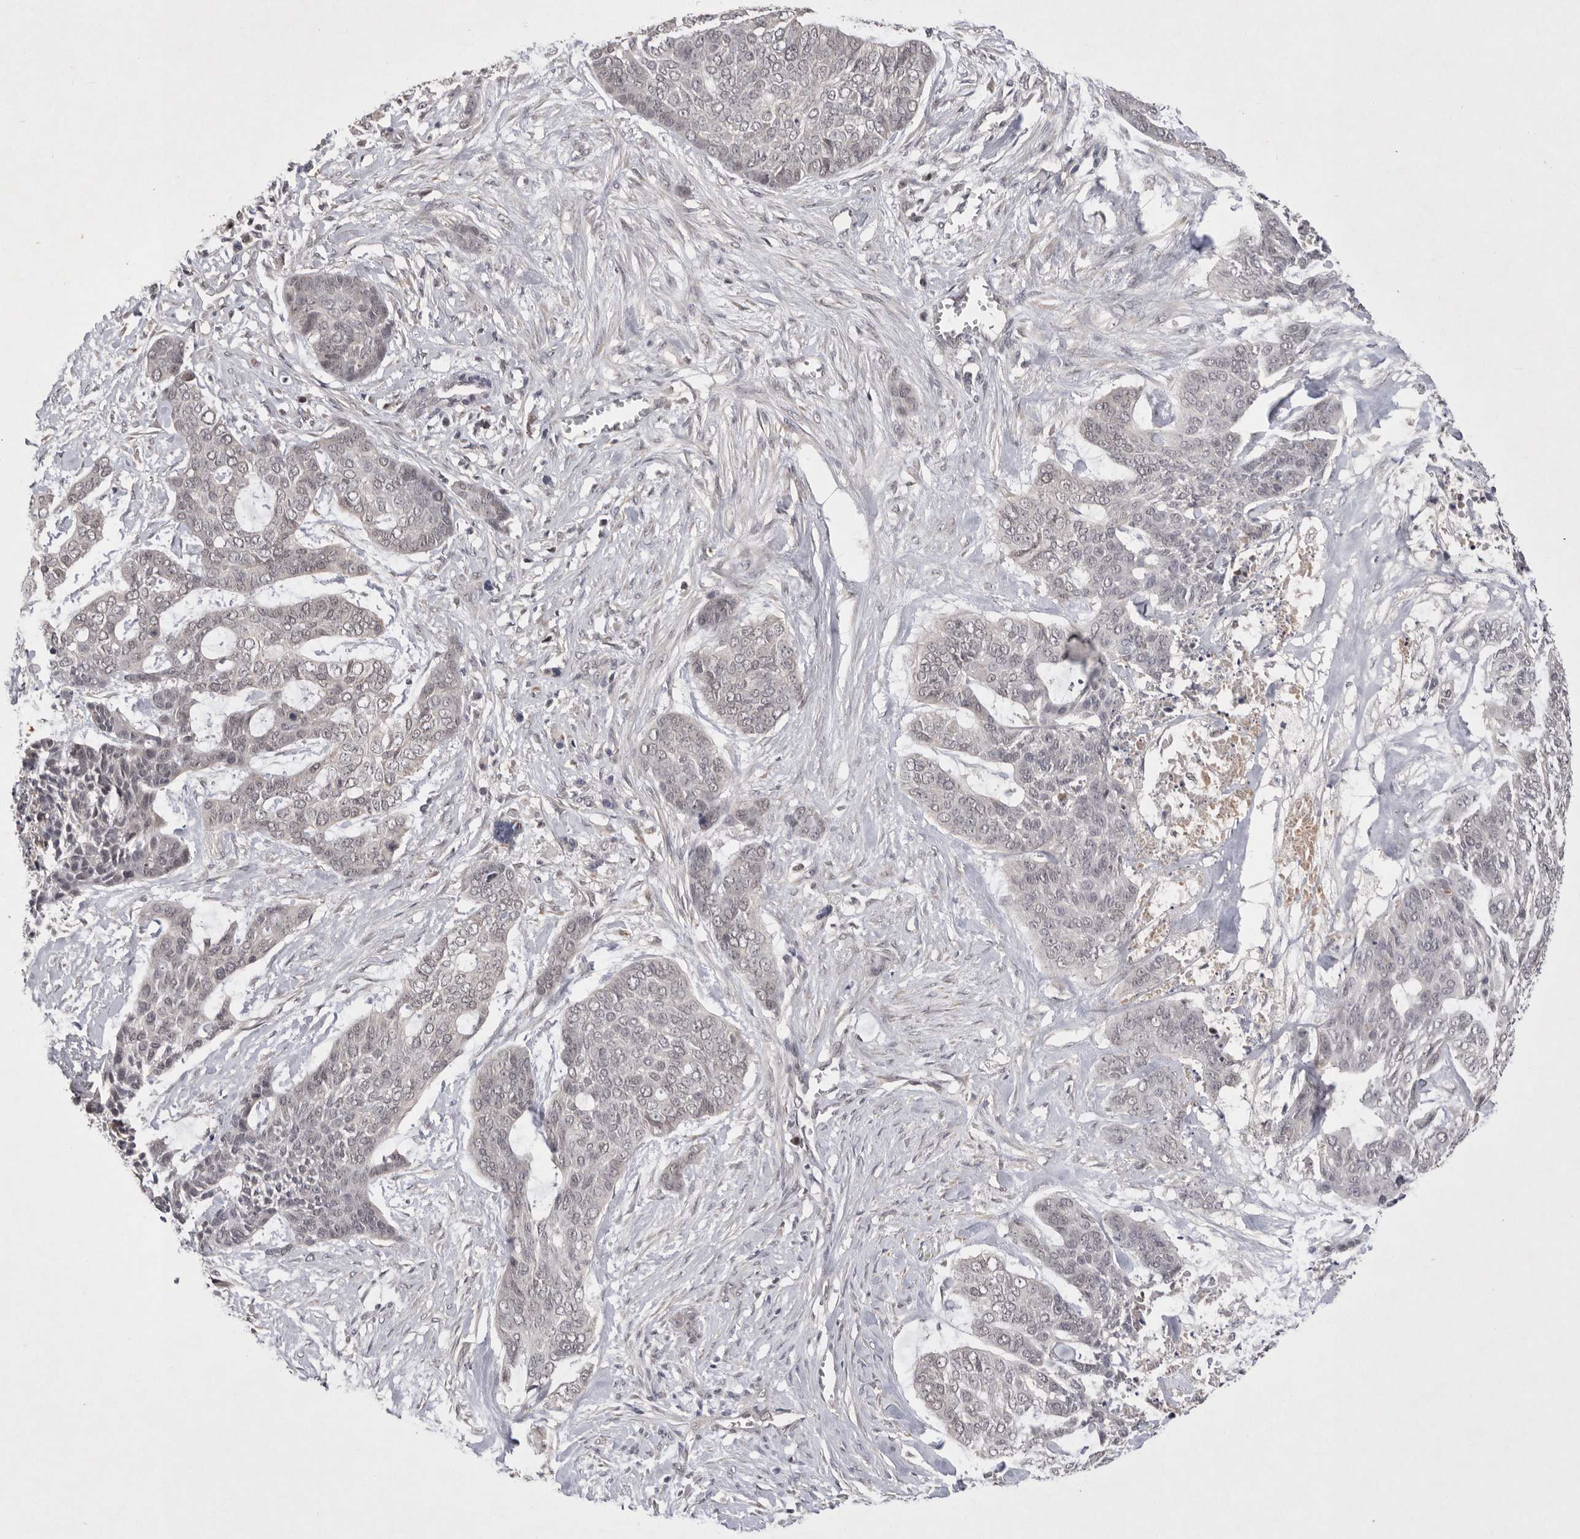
{"staining": {"intensity": "negative", "quantity": "none", "location": "none"}, "tissue": "skin cancer", "cell_type": "Tumor cells", "image_type": "cancer", "snomed": [{"axis": "morphology", "description": "Basal cell carcinoma"}, {"axis": "topography", "description": "Skin"}], "caption": "Tumor cells show no significant protein staining in skin cancer (basal cell carcinoma).", "gene": "HUS1", "patient": {"sex": "female", "age": 64}}